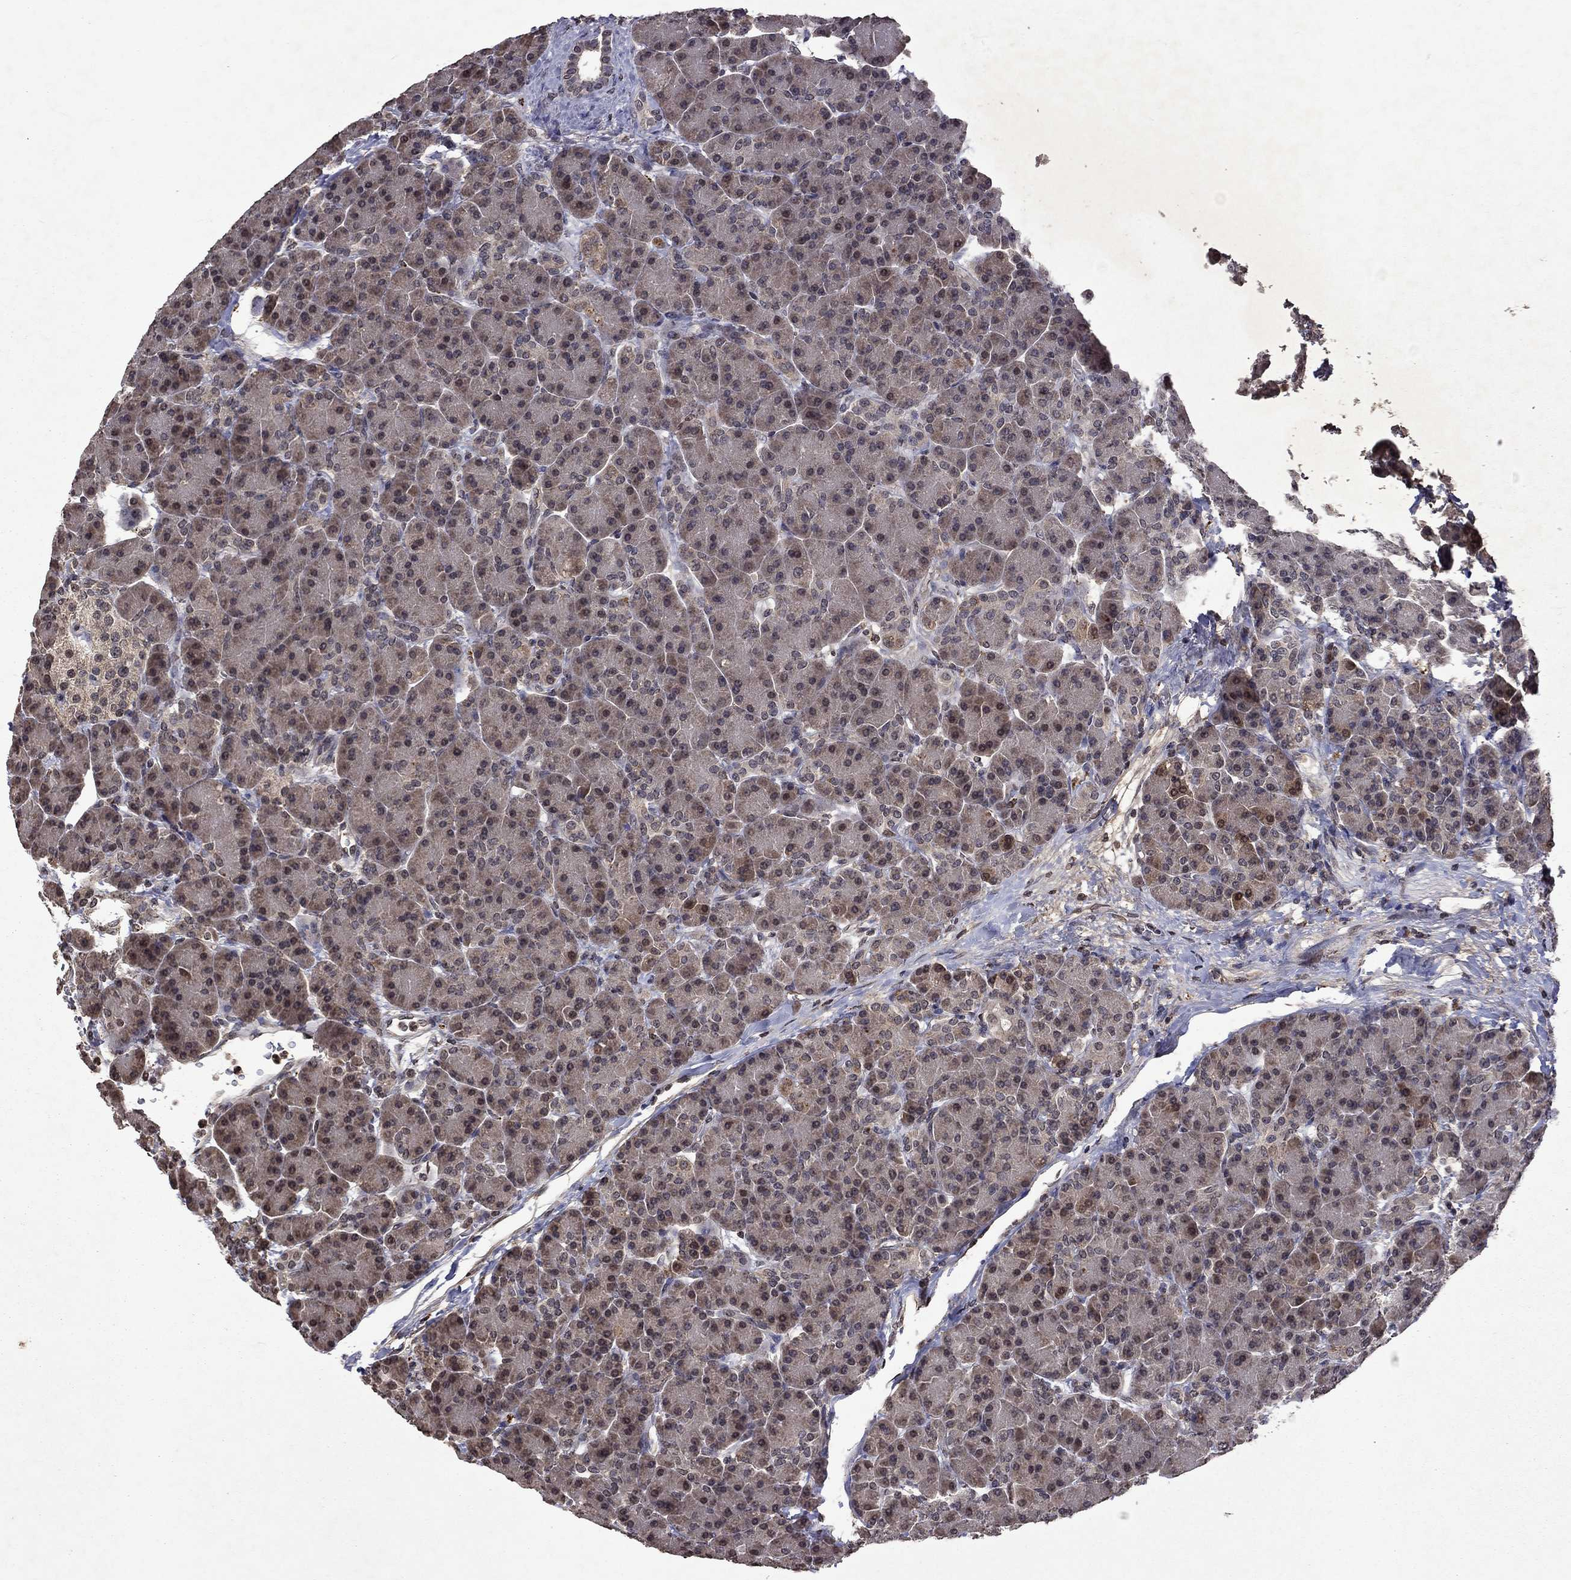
{"staining": {"intensity": "weak", "quantity": "<25%", "location": "cytoplasmic/membranous,nuclear"}, "tissue": "pancreas", "cell_type": "Exocrine glandular cells", "image_type": "normal", "snomed": [{"axis": "morphology", "description": "Normal tissue, NOS"}, {"axis": "topography", "description": "Pancreas"}], "caption": "Immunohistochemistry (IHC) image of unremarkable pancreas: human pancreas stained with DAB (3,3'-diaminobenzidine) reveals no significant protein expression in exocrine glandular cells. (Immunohistochemistry, brightfield microscopy, high magnification).", "gene": "NLGN1", "patient": {"sex": "female", "age": 63}}